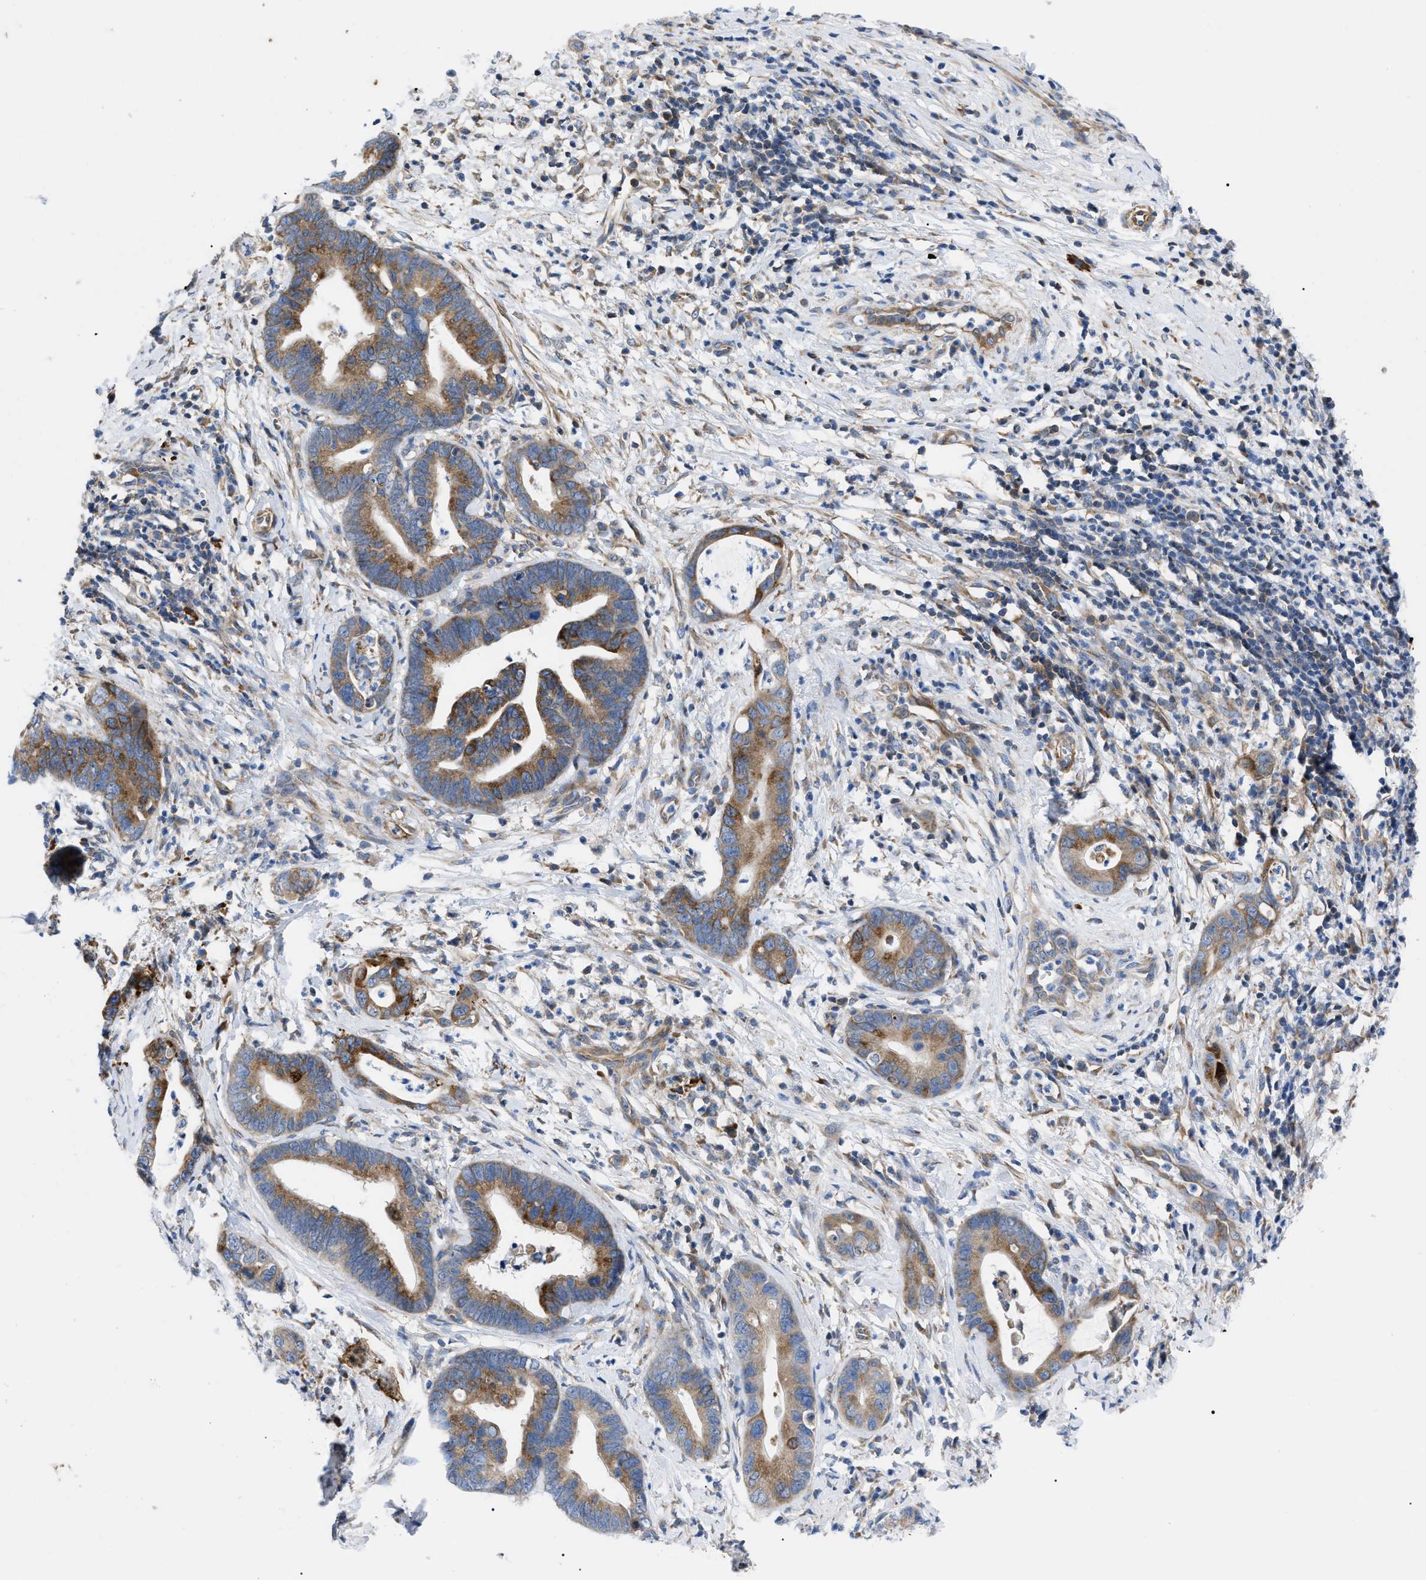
{"staining": {"intensity": "moderate", "quantity": ">75%", "location": "cytoplasmic/membranous"}, "tissue": "cervical cancer", "cell_type": "Tumor cells", "image_type": "cancer", "snomed": [{"axis": "morphology", "description": "Adenocarcinoma, NOS"}, {"axis": "topography", "description": "Cervix"}], "caption": "Cervical cancer tissue exhibits moderate cytoplasmic/membranous expression in approximately >75% of tumor cells Nuclei are stained in blue.", "gene": "HSPB8", "patient": {"sex": "female", "age": 44}}